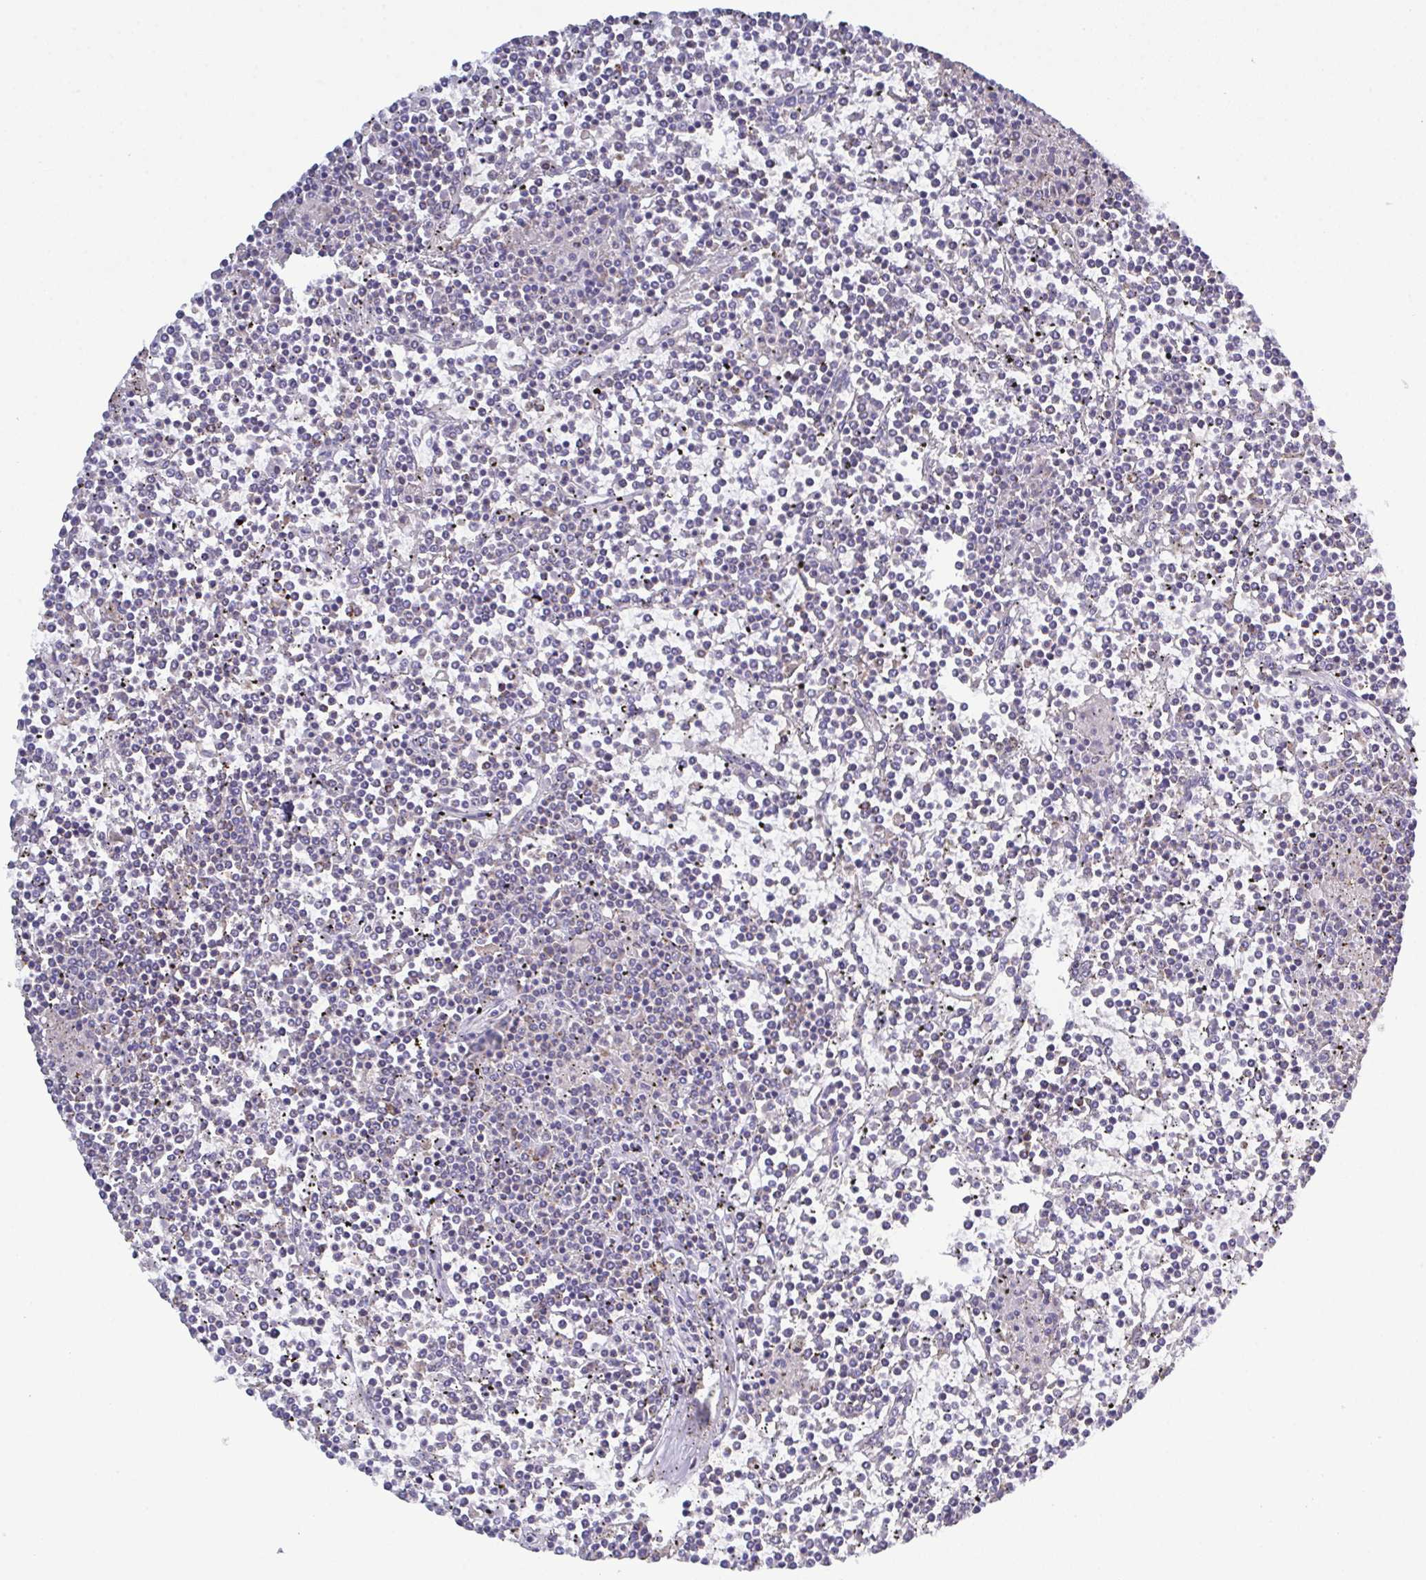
{"staining": {"intensity": "negative", "quantity": "none", "location": "none"}, "tissue": "lymphoma", "cell_type": "Tumor cells", "image_type": "cancer", "snomed": [{"axis": "morphology", "description": "Malignant lymphoma, non-Hodgkin's type, Low grade"}, {"axis": "topography", "description": "Spleen"}], "caption": "Tumor cells show no significant staining in lymphoma. (DAB (3,3'-diaminobenzidine) immunohistochemistry visualized using brightfield microscopy, high magnification).", "gene": "CSDE1", "patient": {"sex": "female", "age": 19}}